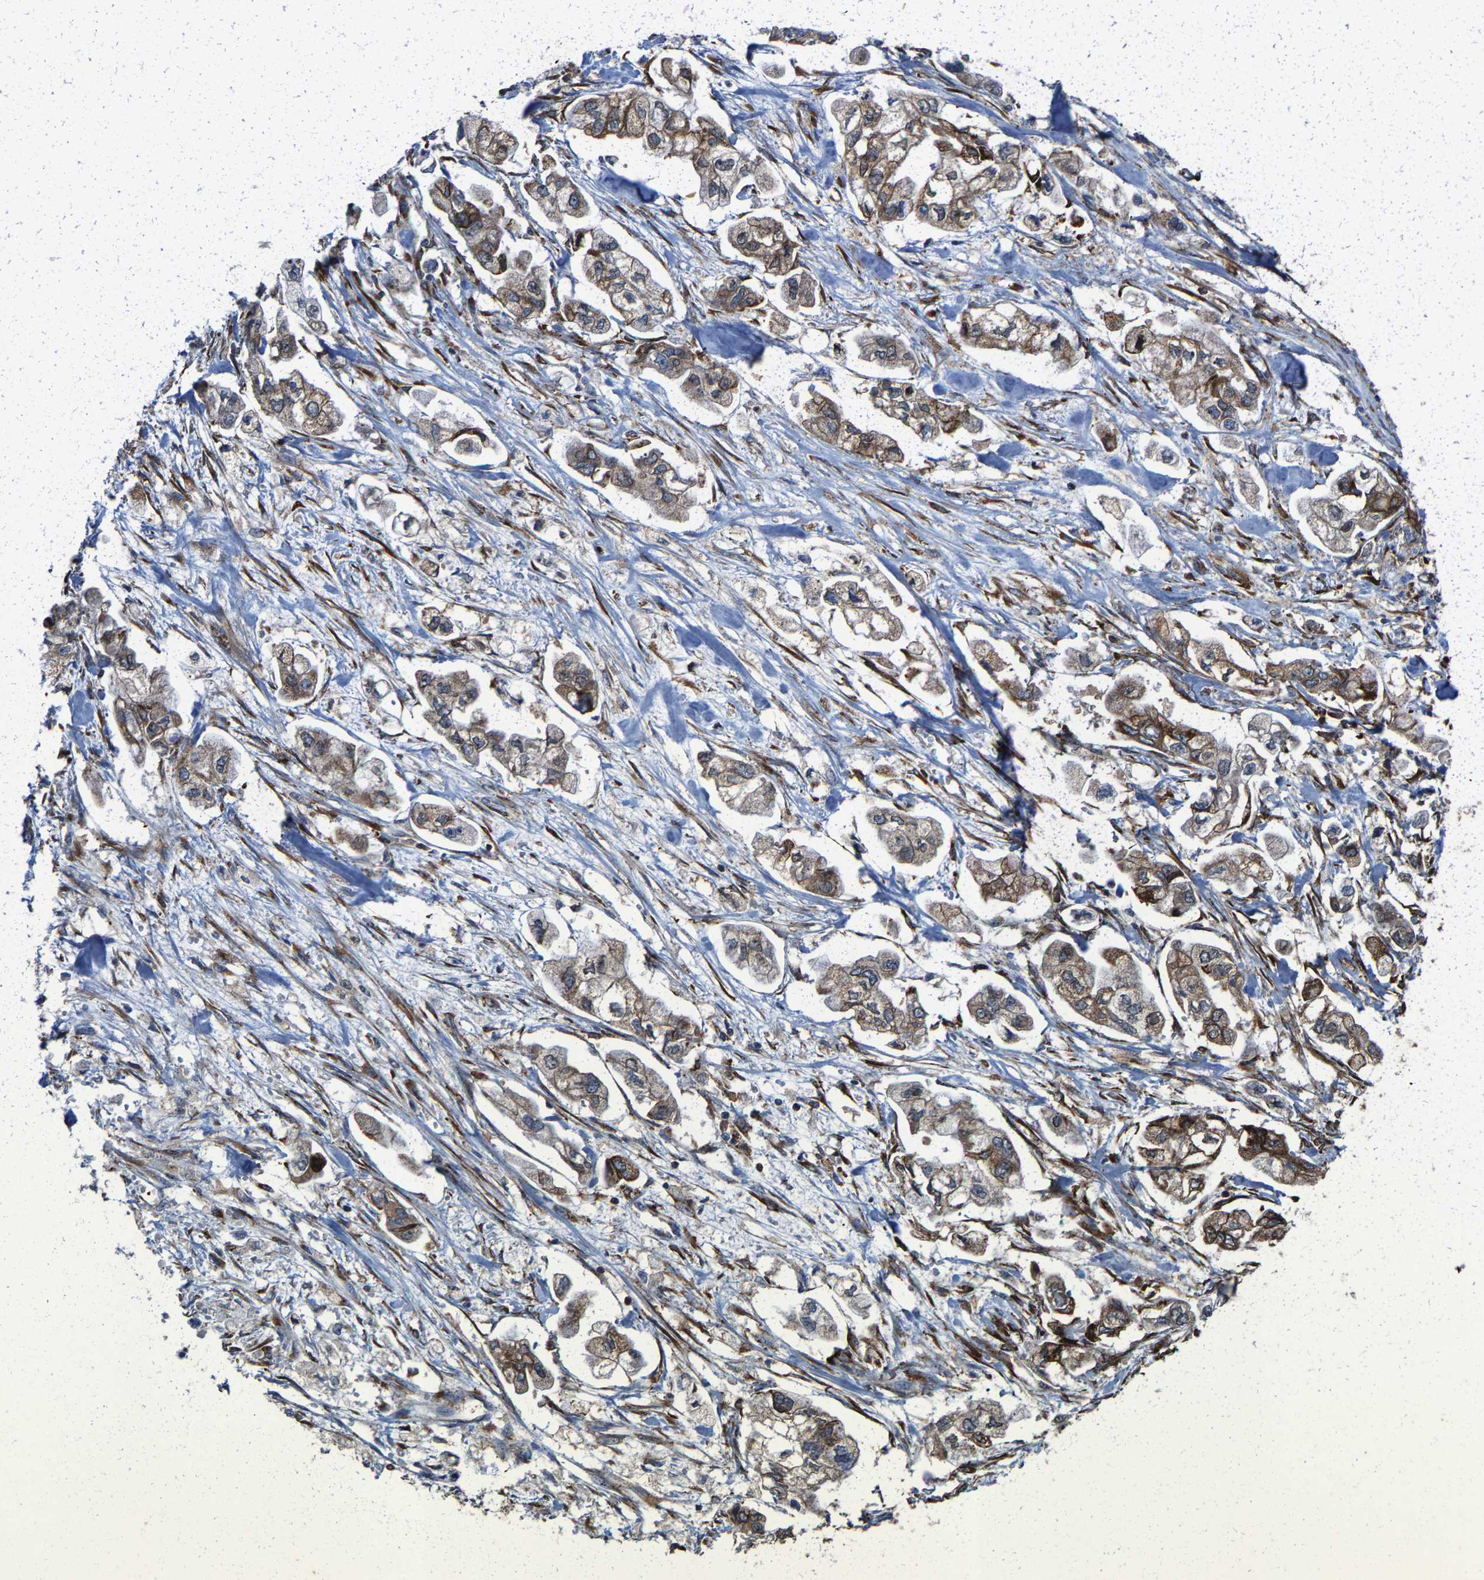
{"staining": {"intensity": "moderate", "quantity": ">75%", "location": "cytoplasmic/membranous"}, "tissue": "stomach cancer", "cell_type": "Tumor cells", "image_type": "cancer", "snomed": [{"axis": "morphology", "description": "Normal tissue, NOS"}, {"axis": "morphology", "description": "Adenocarcinoma, NOS"}, {"axis": "topography", "description": "Stomach"}], "caption": "This is an image of IHC staining of stomach cancer (adenocarcinoma), which shows moderate positivity in the cytoplasmic/membranous of tumor cells.", "gene": "FGD3", "patient": {"sex": "male", "age": 62}}